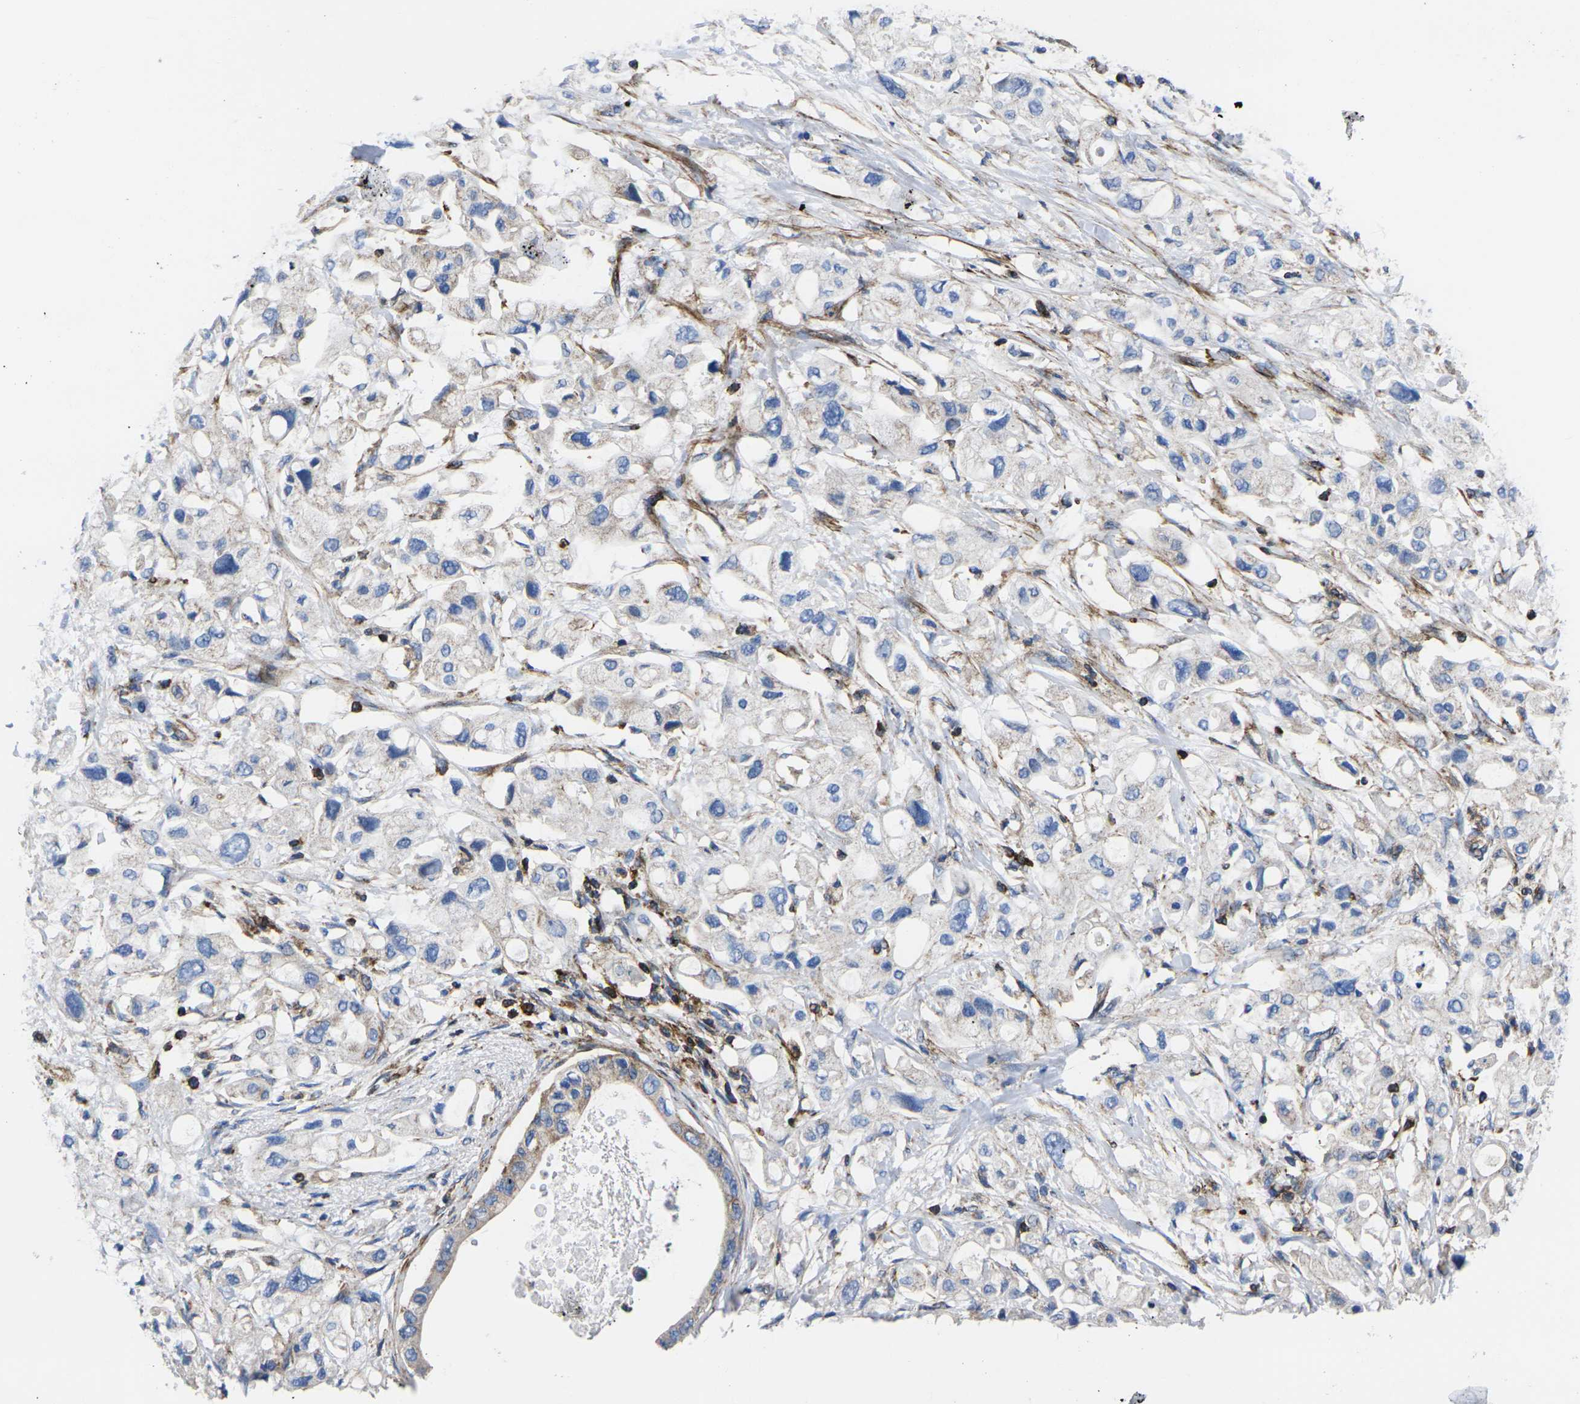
{"staining": {"intensity": "weak", "quantity": "<25%", "location": "cytoplasmic/membranous"}, "tissue": "pancreatic cancer", "cell_type": "Tumor cells", "image_type": "cancer", "snomed": [{"axis": "morphology", "description": "Adenocarcinoma, NOS"}, {"axis": "topography", "description": "Pancreas"}], "caption": "Tumor cells show no significant protein expression in pancreatic cancer (adenocarcinoma).", "gene": "GPR4", "patient": {"sex": "female", "age": 56}}